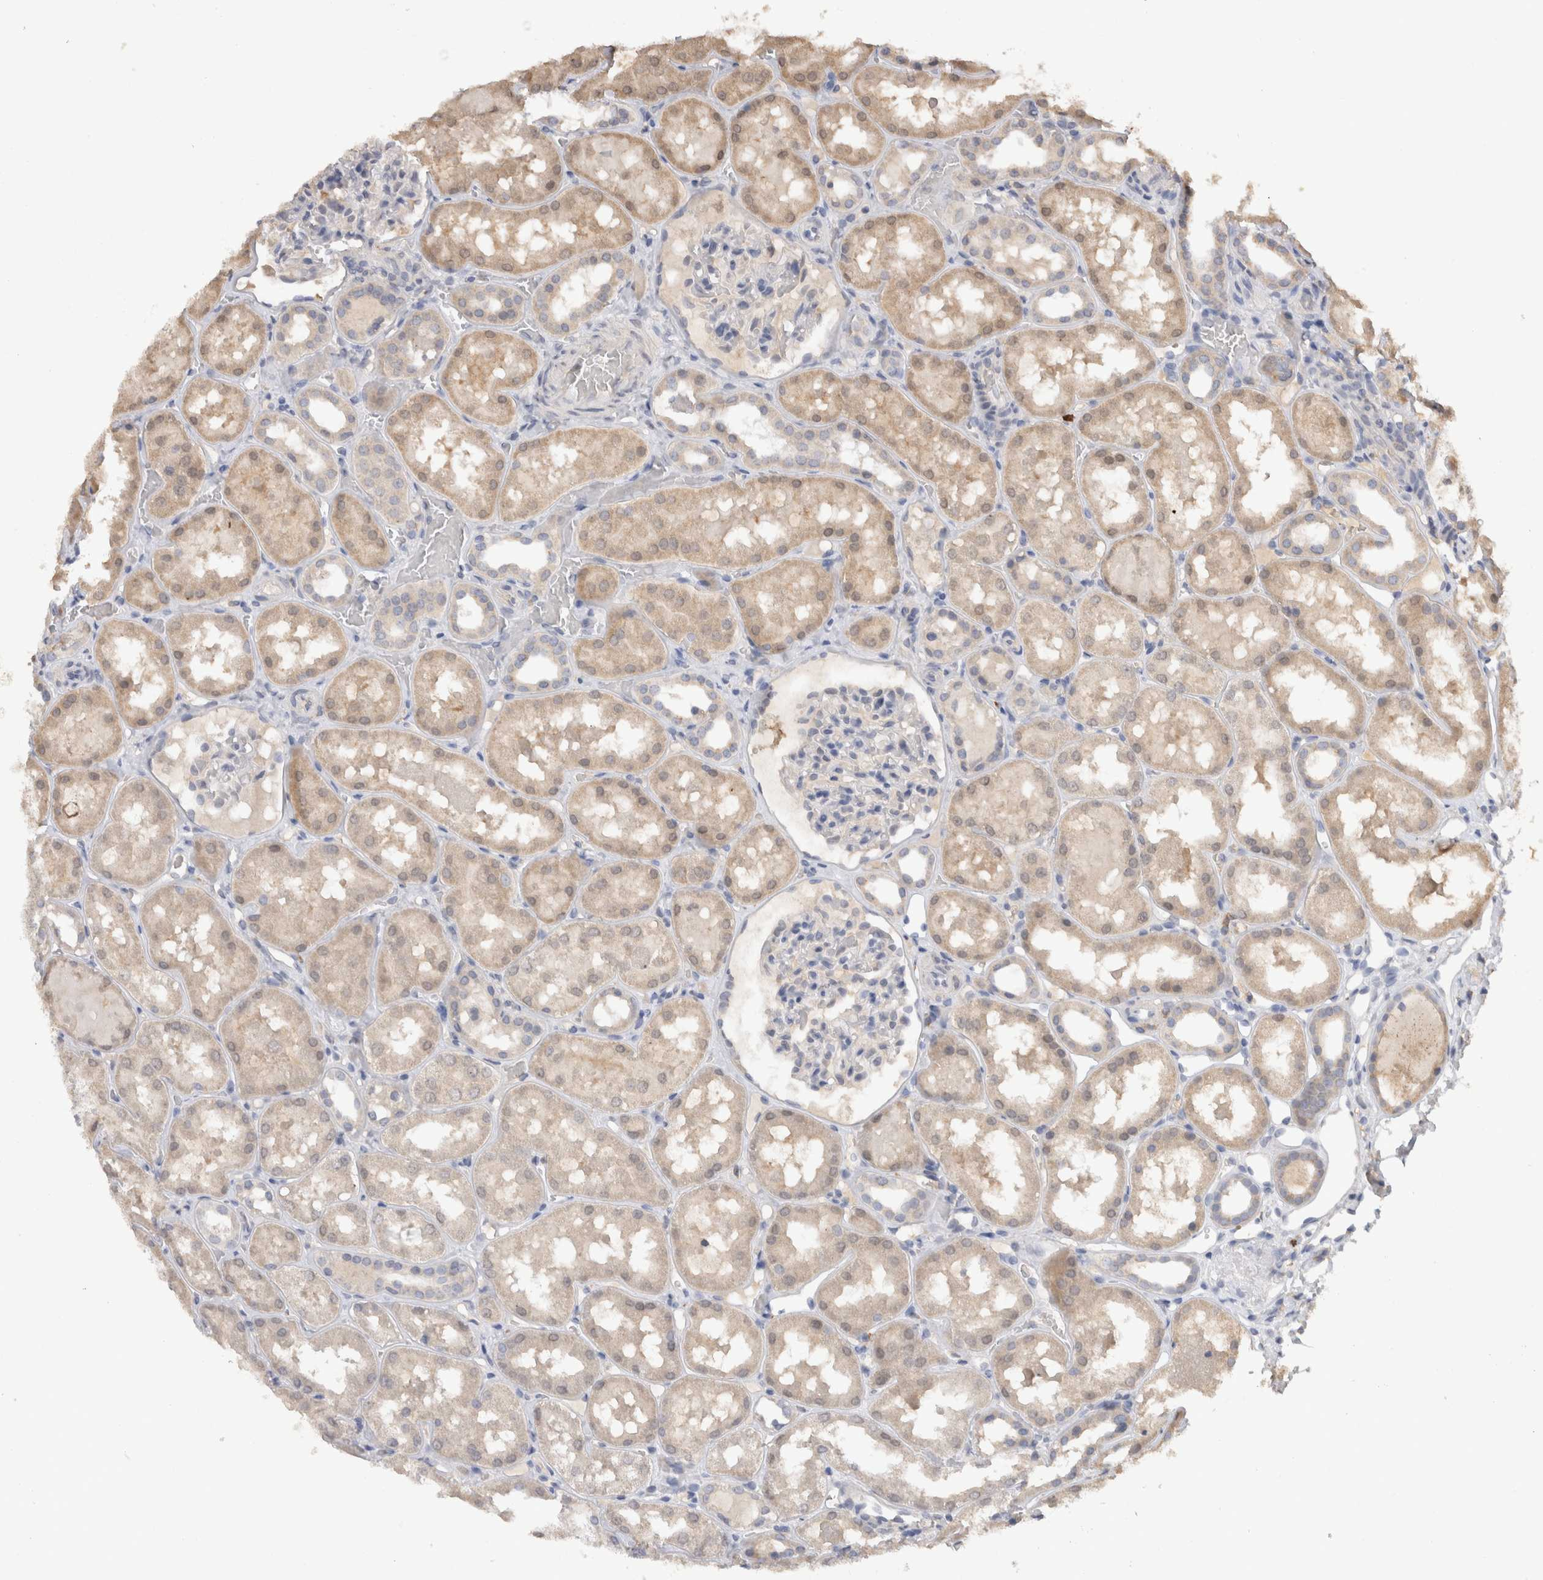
{"staining": {"intensity": "negative", "quantity": "none", "location": "none"}, "tissue": "kidney", "cell_type": "Cells in glomeruli", "image_type": "normal", "snomed": [{"axis": "morphology", "description": "Normal tissue, NOS"}, {"axis": "topography", "description": "Kidney"}, {"axis": "topography", "description": "Urinary bladder"}], "caption": "IHC of benign kidney demonstrates no positivity in cells in glomeruli.", "gene": "VSIG4", "patient": {"sex": "male", "age": 16}}